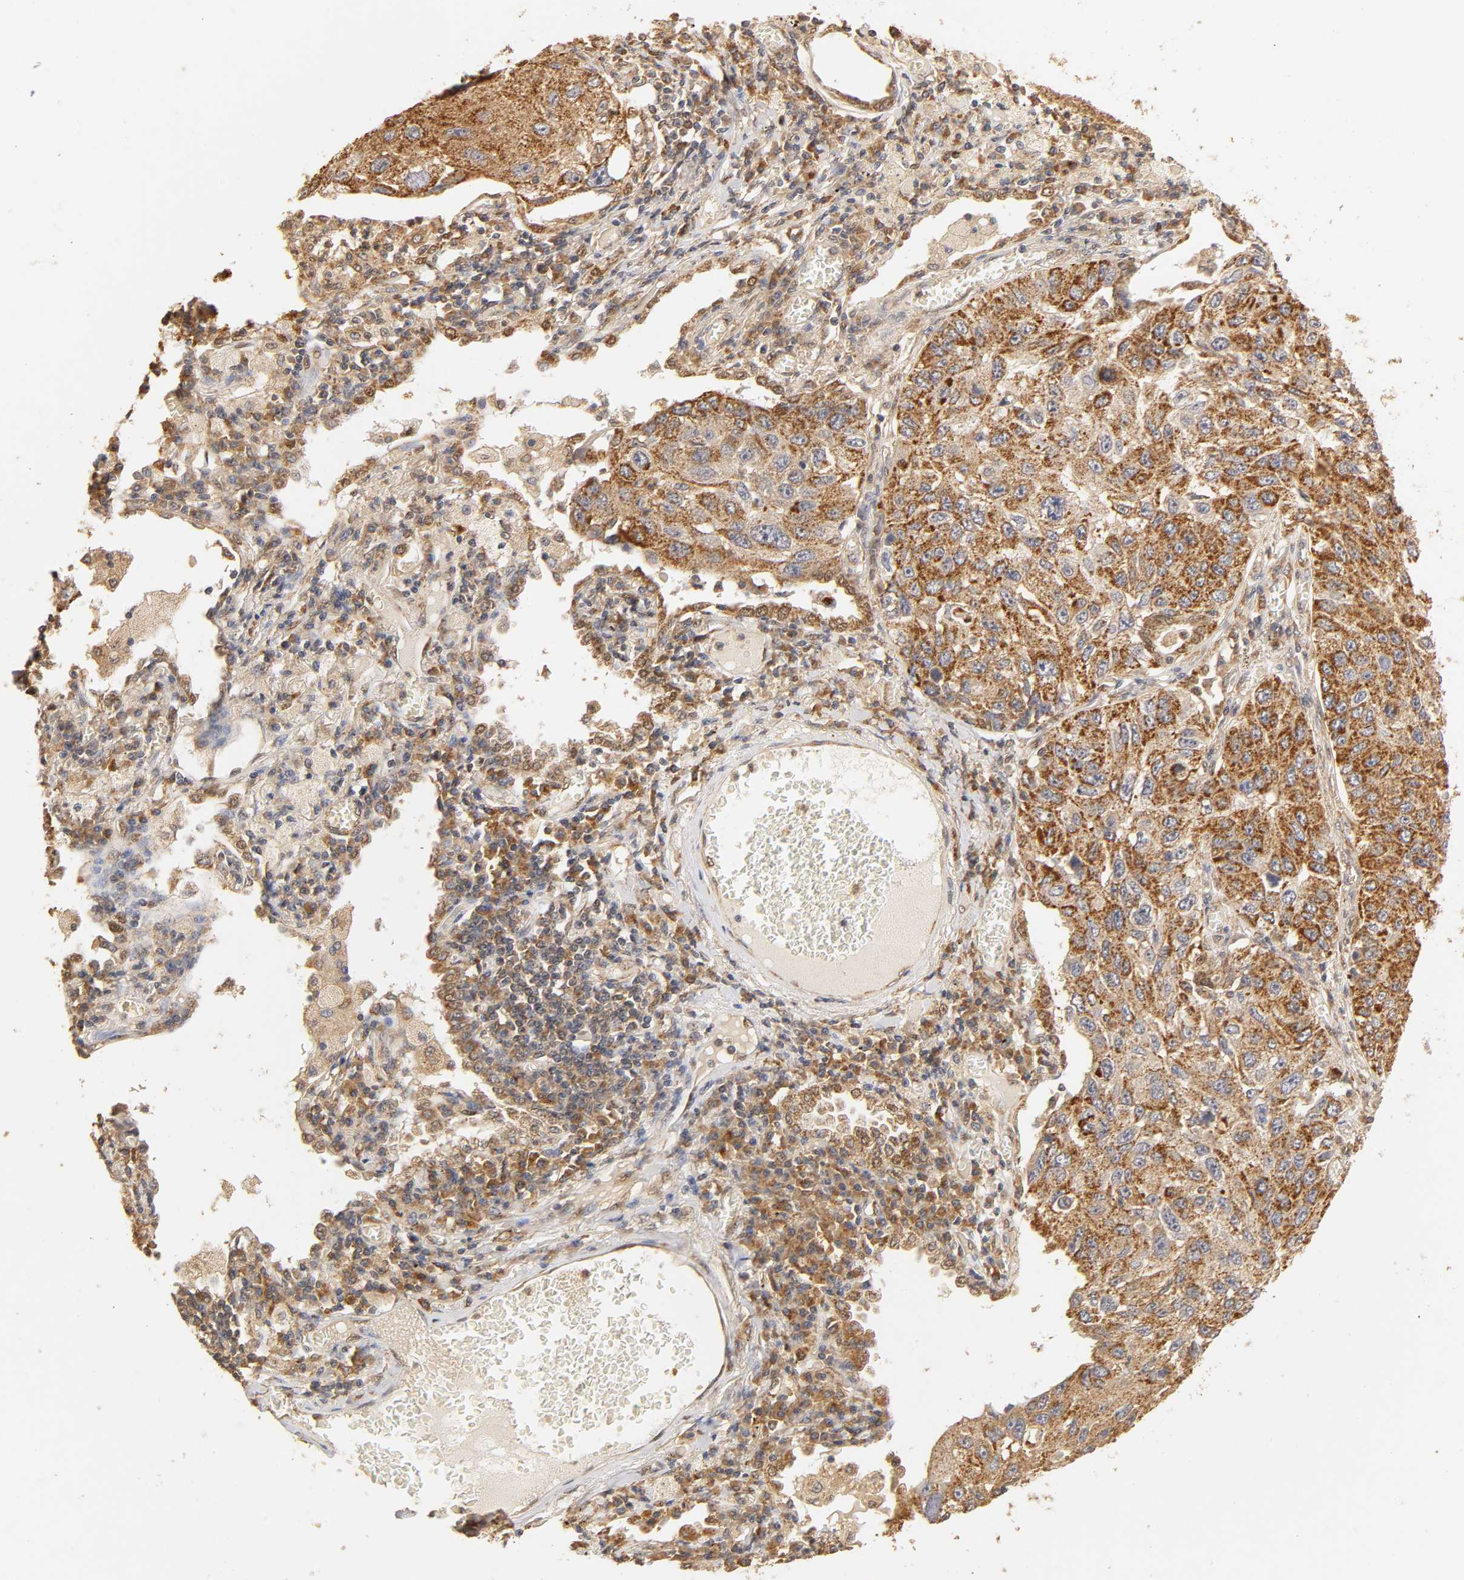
{"staining": {"intensity": "strong", "quantity": ">75%", "location": "cytoplasmic/membranous"}, "tissue": "lung cancer", "cell_type": "Tumor cells", "image_type": "cancer", "snomed": [{"axis": "morphology", "description": "Squamous cell carcinoma, NOS"}, {"axis": "topography", "description": "Lung"}], "caption": "The immunohistochemical stain shows strong cytoplasmic/membranous expression in tumor cells of lung cancer tissue. (Brightfield microscopy of DAB IHC at high magnification).", "gene": "PKN1", "patient": {"sex": "male", "age": 71}}